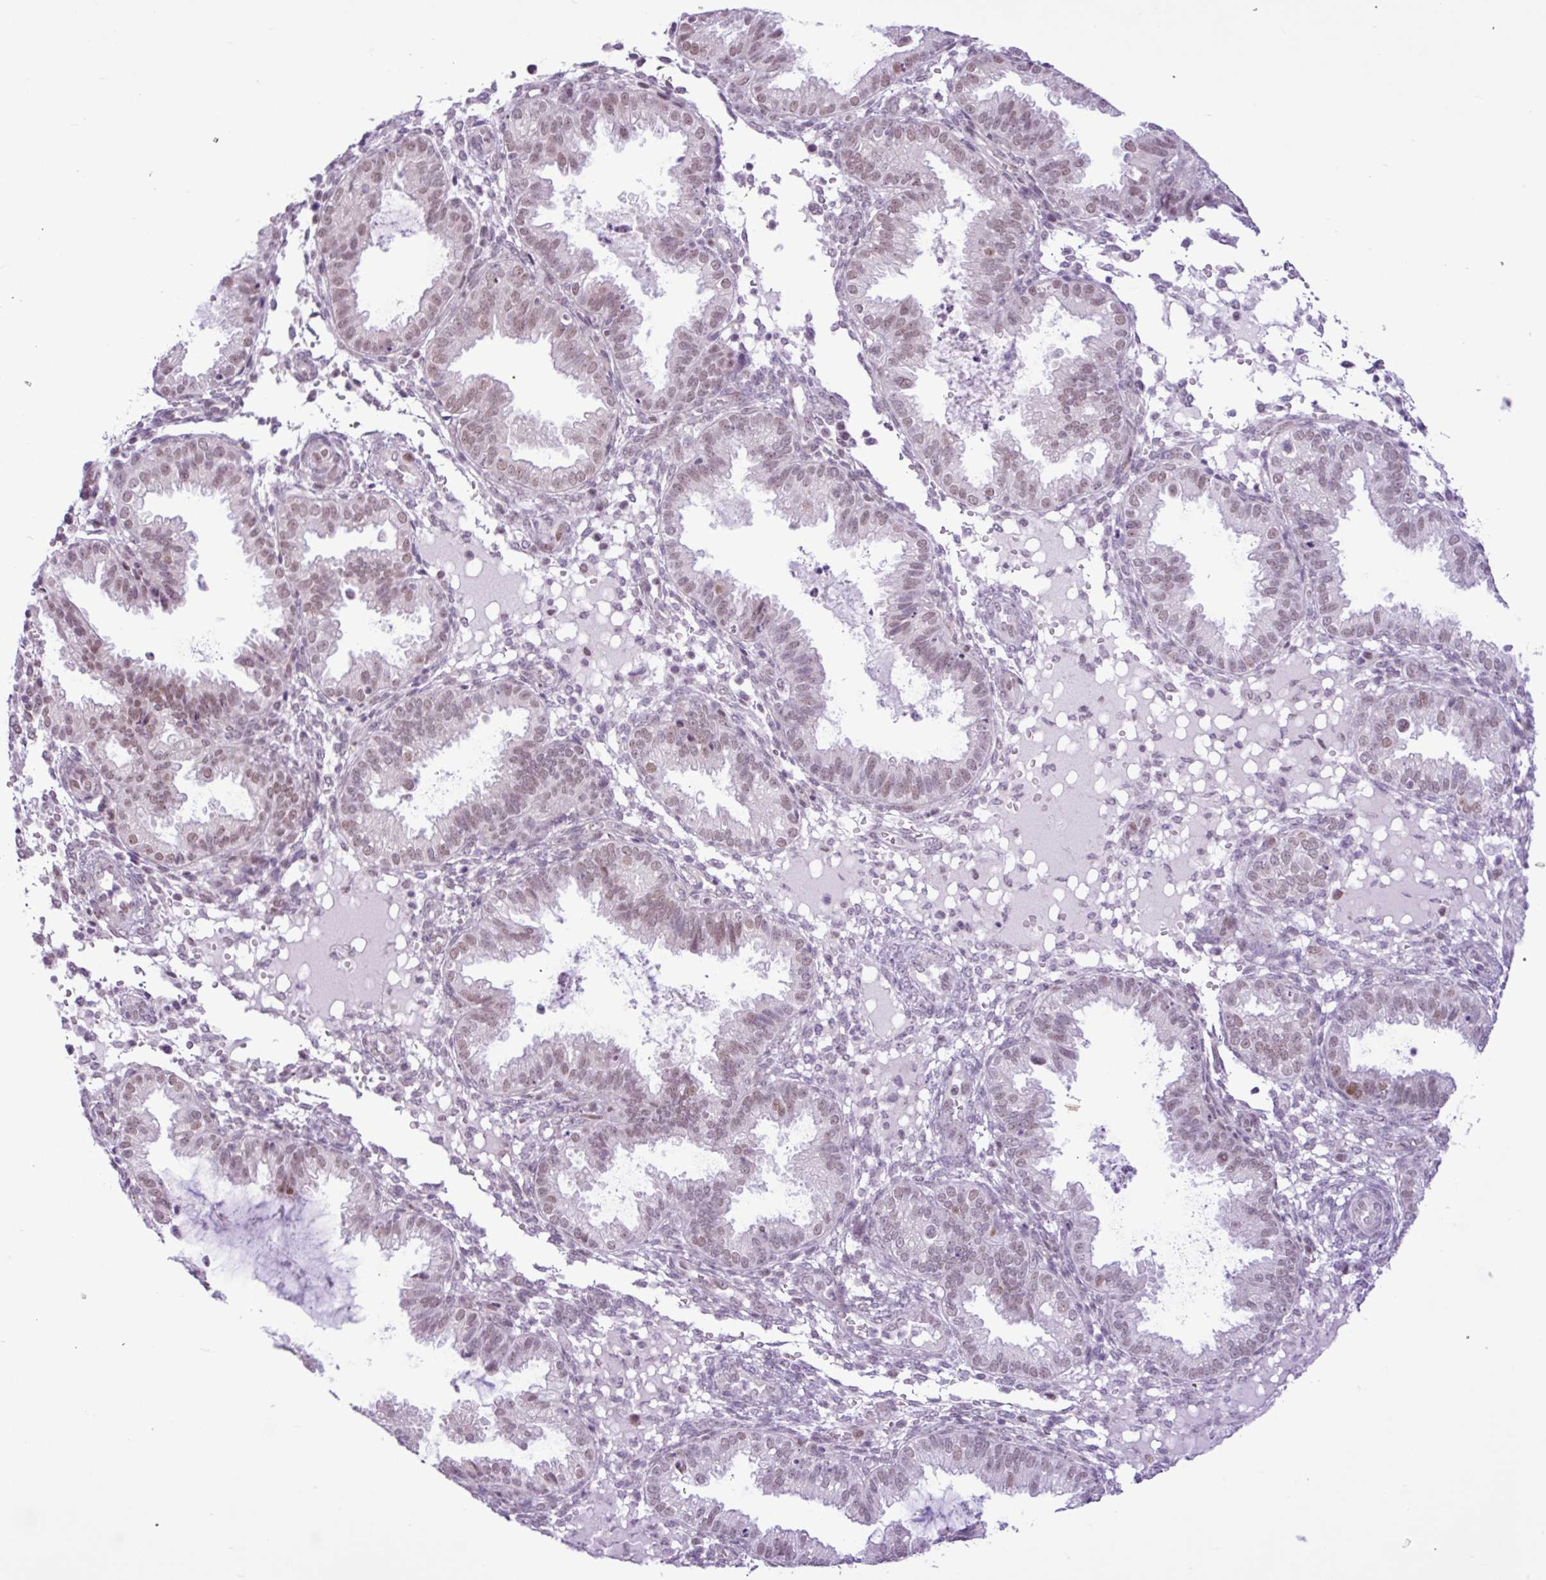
{"staining": {"intensity": "negative", "quantity": "none", "location": "none"}, "tissue": "endometrium", "cell_type": "Cells in endometrial stroma", "image_type": "normal", "snomed": [{"axis": "morphology", "description": "Normal tissue, NOS"}, {"axis": "topography", "description": "Endometrium"}], "caption": "Immunohistochemistry of benign human endometrium demonstrates no expression in cells in endometrial stroma. (Immunohistochemistry (ihc), brightfield microscopy, high magnification).", "gene": "ELOA2", "patient": {"sex": "female", "age": 33}}